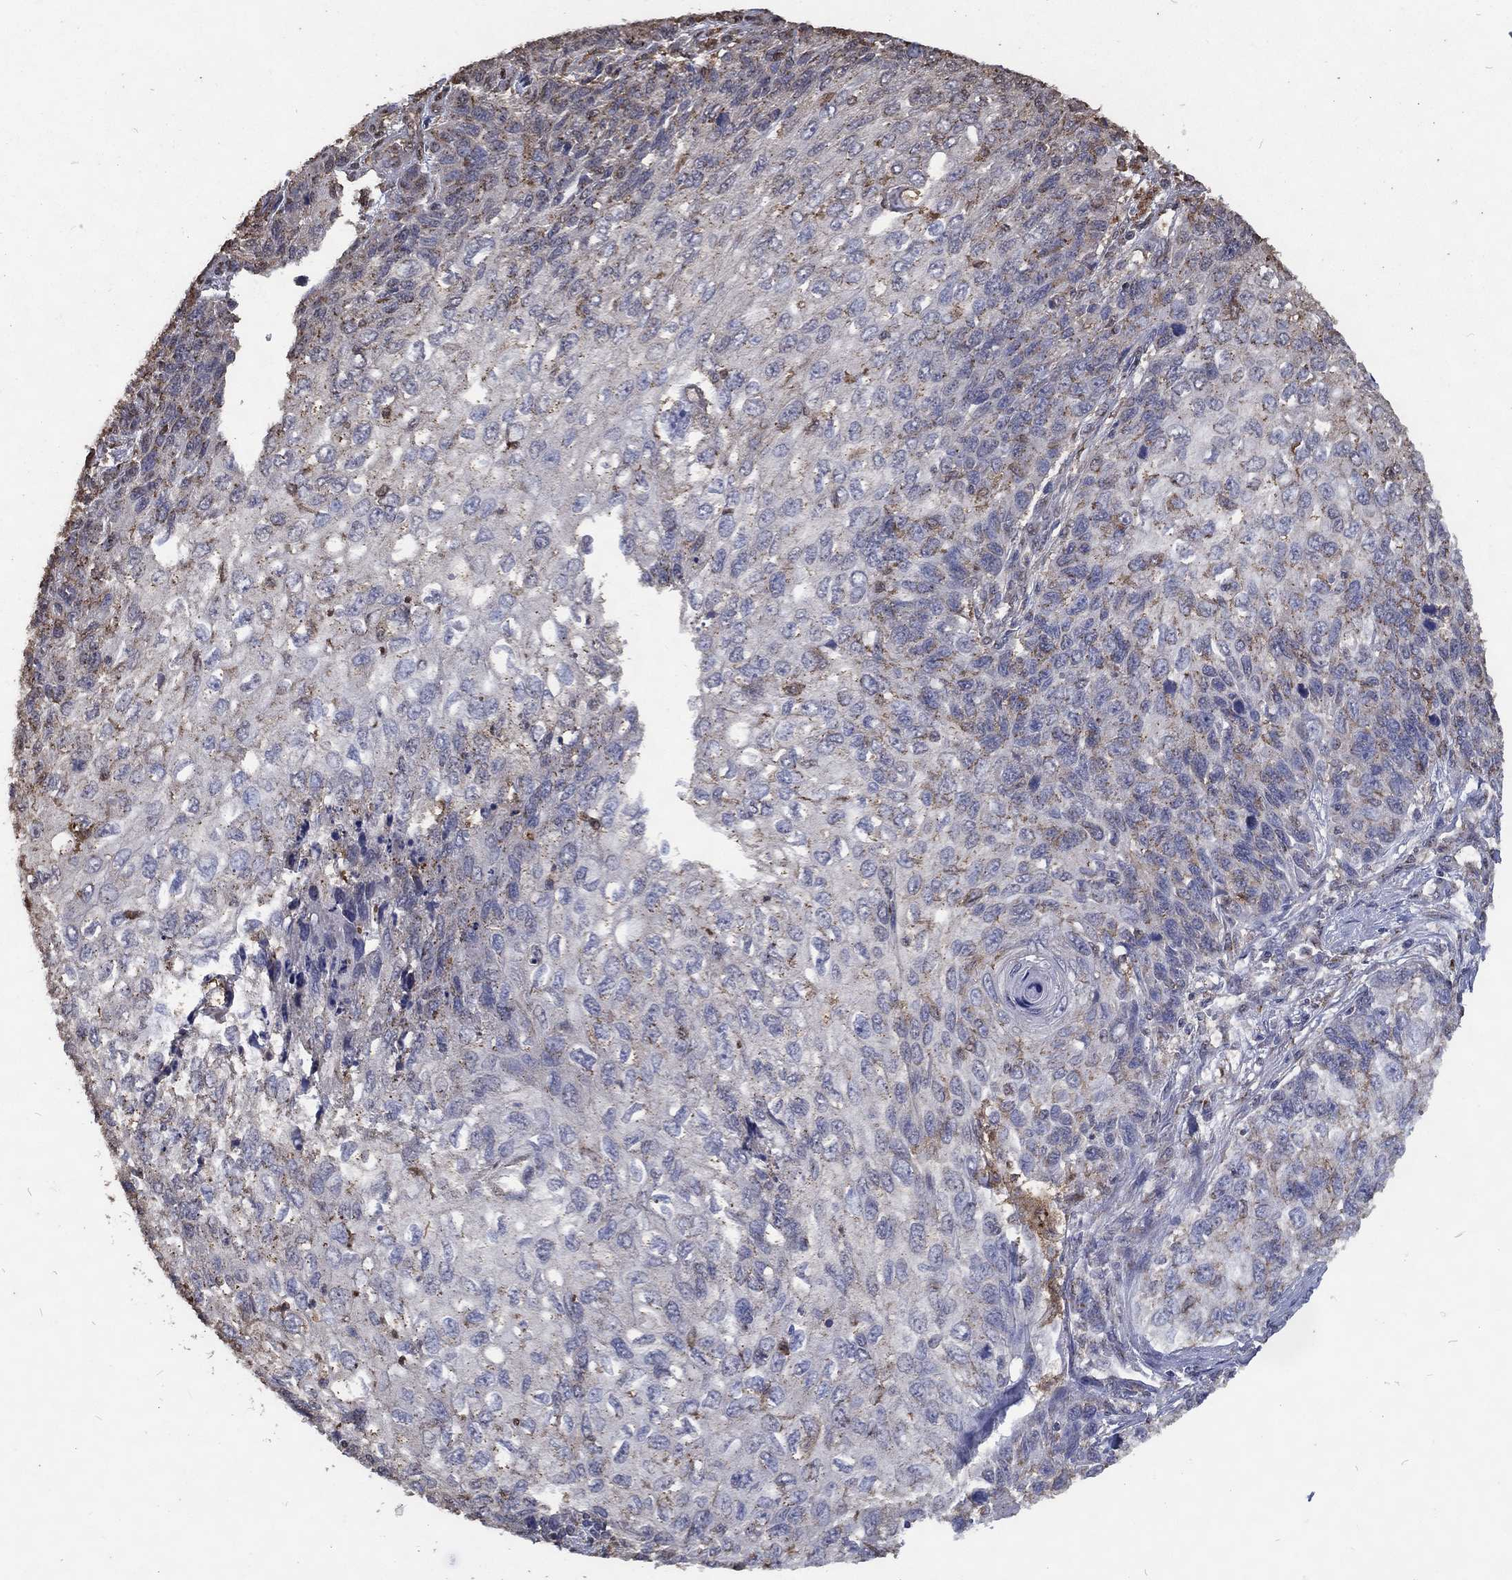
{"staining": {"intensity": "moderate", "quantity": "25%-75%", "location": "cytoplasmic/membranous"}, "tissue": "skin cancer", "cell_type": "Tumor cells", "image_type": "cancer", "snomed": [{"axis": "morphology", "description": "Squamous cell carcinoma, NOS"}, {"axis": "topography", "description": "Skin"}], "caption": "Immunohistochemical staining of skin cancer reveals medium levels of moderate cytoplasmic/membranous positivity in approximately 25%-75% of tumor cells.", "gene": "GPR183", "patient": {"sex": "male", "age": 92}}